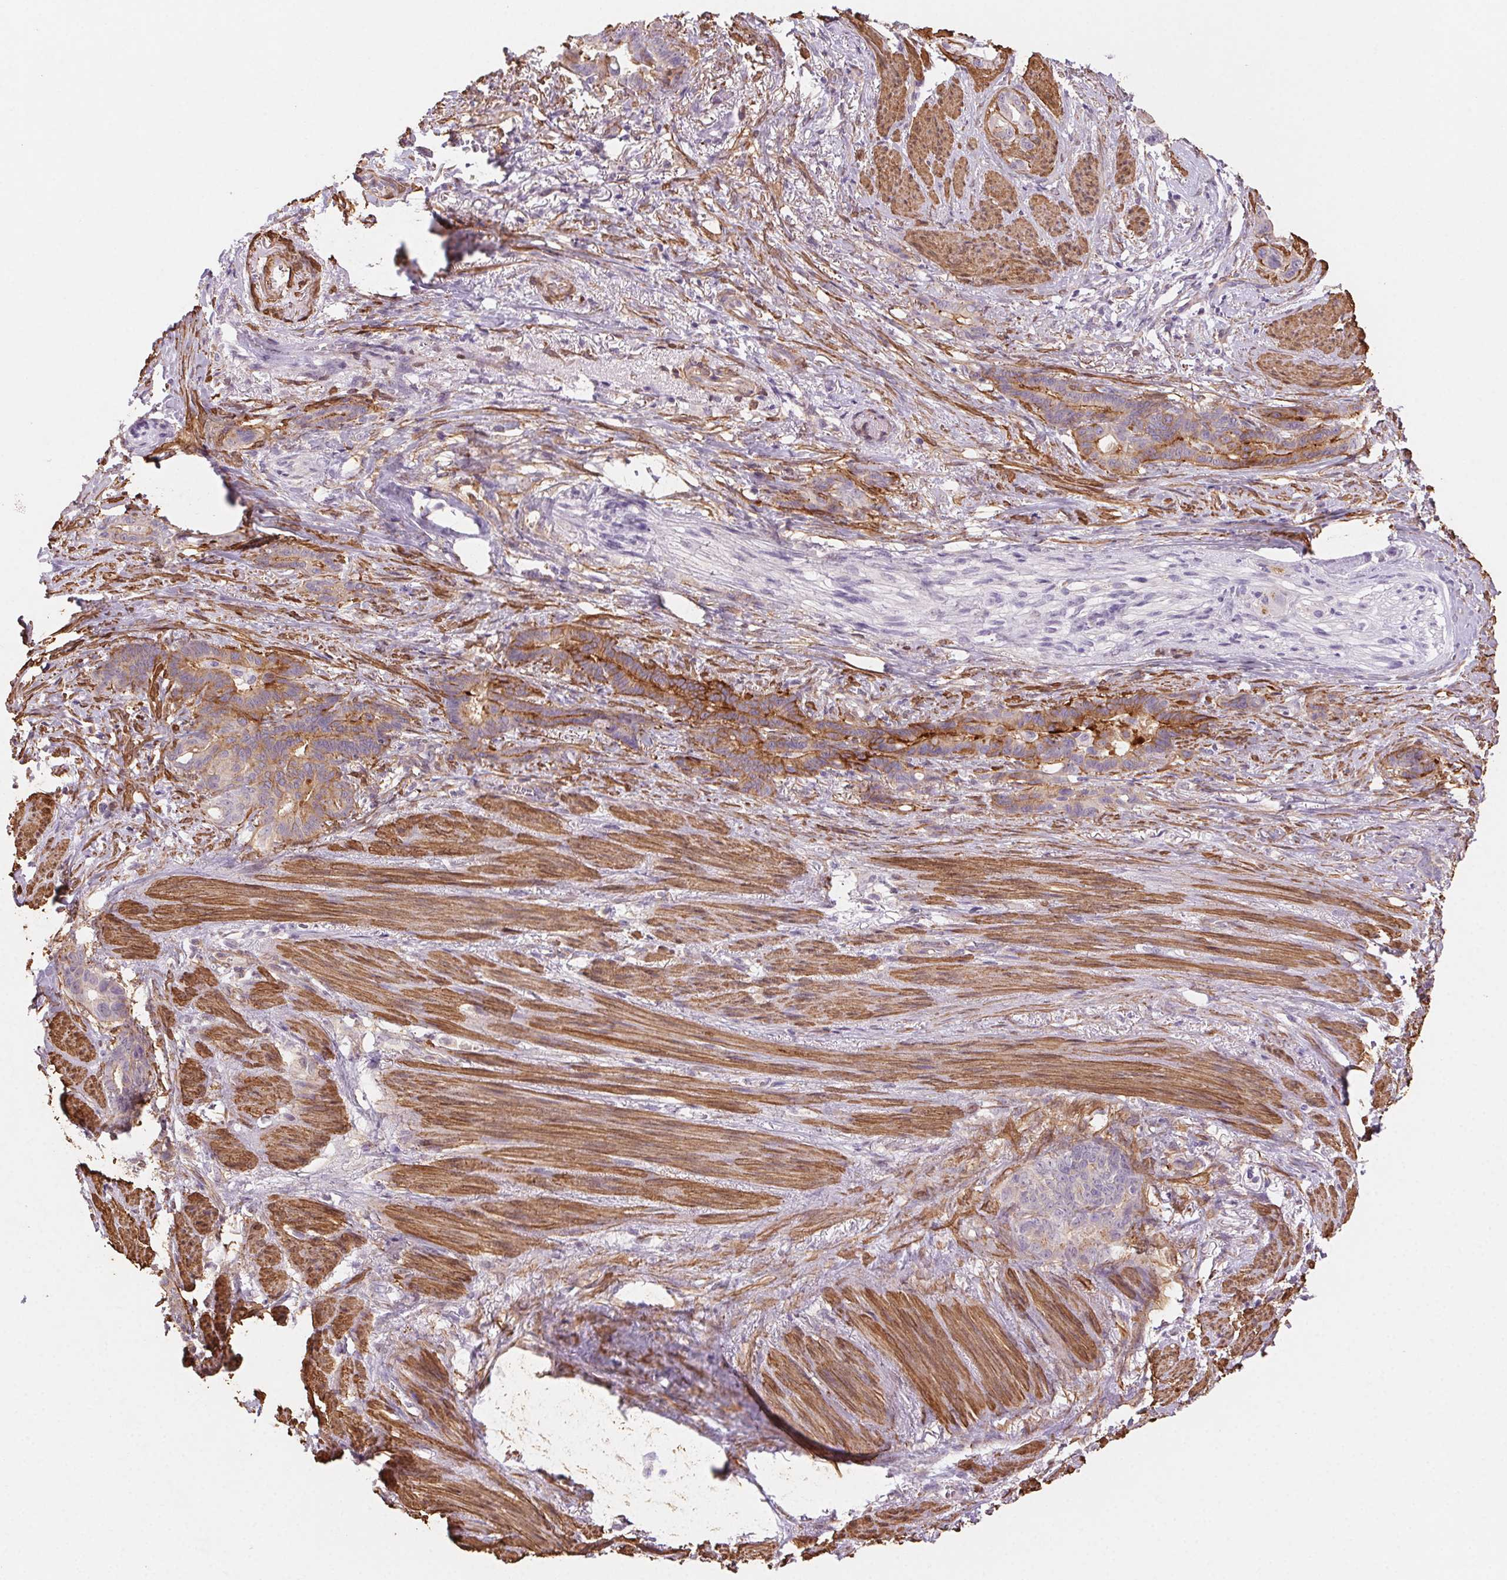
{"staining": {"intensity": "weak", "quantity": ">75%", "location": "cytoplasmic/membranous"}, "tissue": "stomach cancer", "cell_type": "Tumor cells", "image_type": "cancer", "snomed": [{"axis": "morphology", "description": "Normal tissue, NOS"}, {"axis": "morphology", "description": "Adenocarcinoma, NOS"}, {"axis": "topography", "description": "Esophagus"}, {"axis": "topography", "description": "Stomach, upper"}], "caption": "Stomach adenocarcinoma stained with a brown dye exhibits weak cytoplasmic/membranous positive positivity in about >75% of tumor cells.", "gene": "GPX8", "patient": {"sex": "male", "age": 62}}